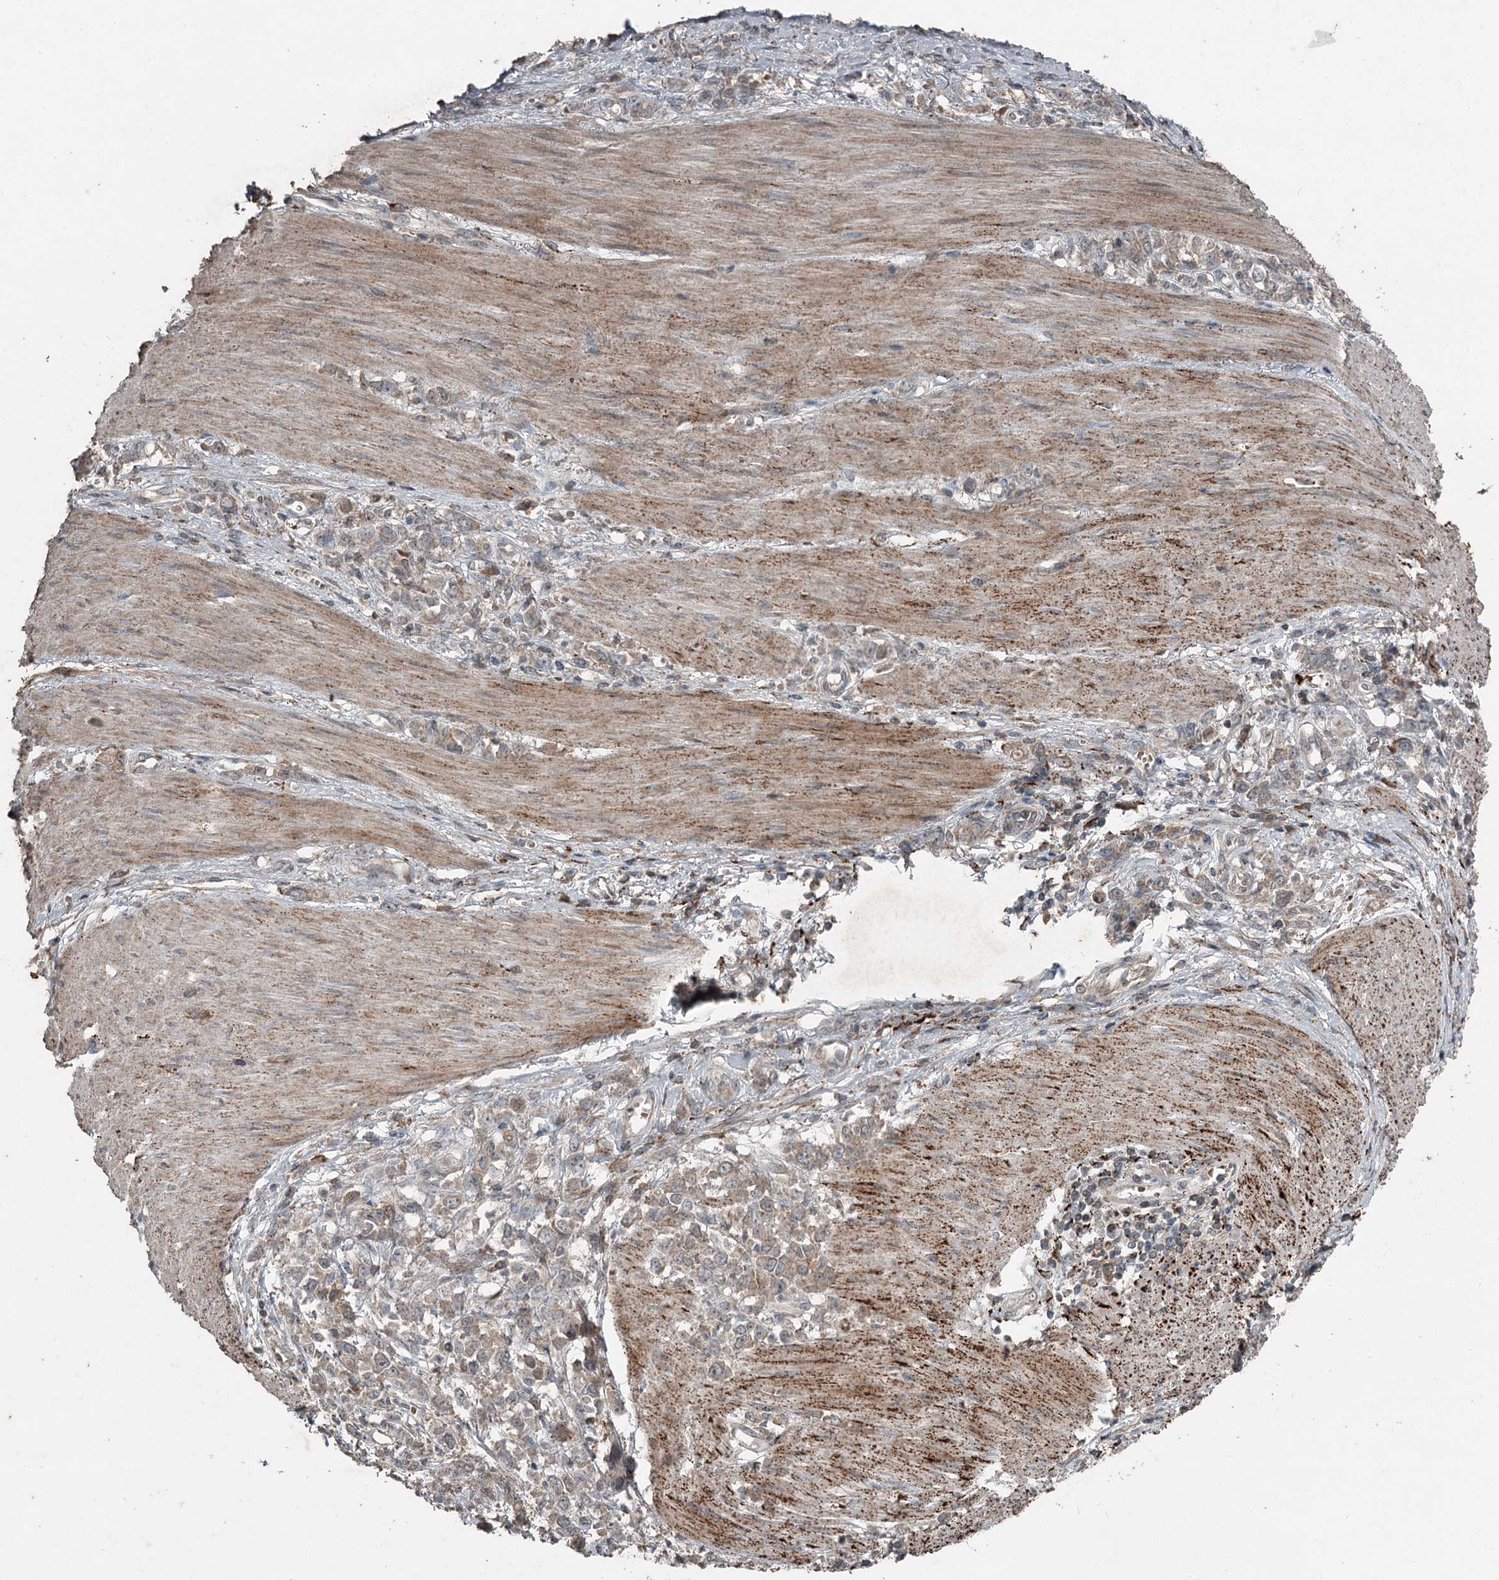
{"staining": {"intensity": "moderate", "quantity": "25%-75%", "location": "cytoplasmic/membranous"}, "tissue": "stomach cancer", "cell_type": "Tumor cells", "image_type": "cancer", "snomed": [{"axis": "morphology", "description": "Adenocarcinoma, NOS"}, {"axis": "topography", "description": "Stomach"}], "caption": "Immunohistochemical staining of stomach cancer (adenocarcinoma) shows medium levels of moderate cytoplasmic/membranous positivity in approximately 25%-75% of tumor cells.", "gene": "SLC39A8", "patient": {"sex": "female", "age": 76}}